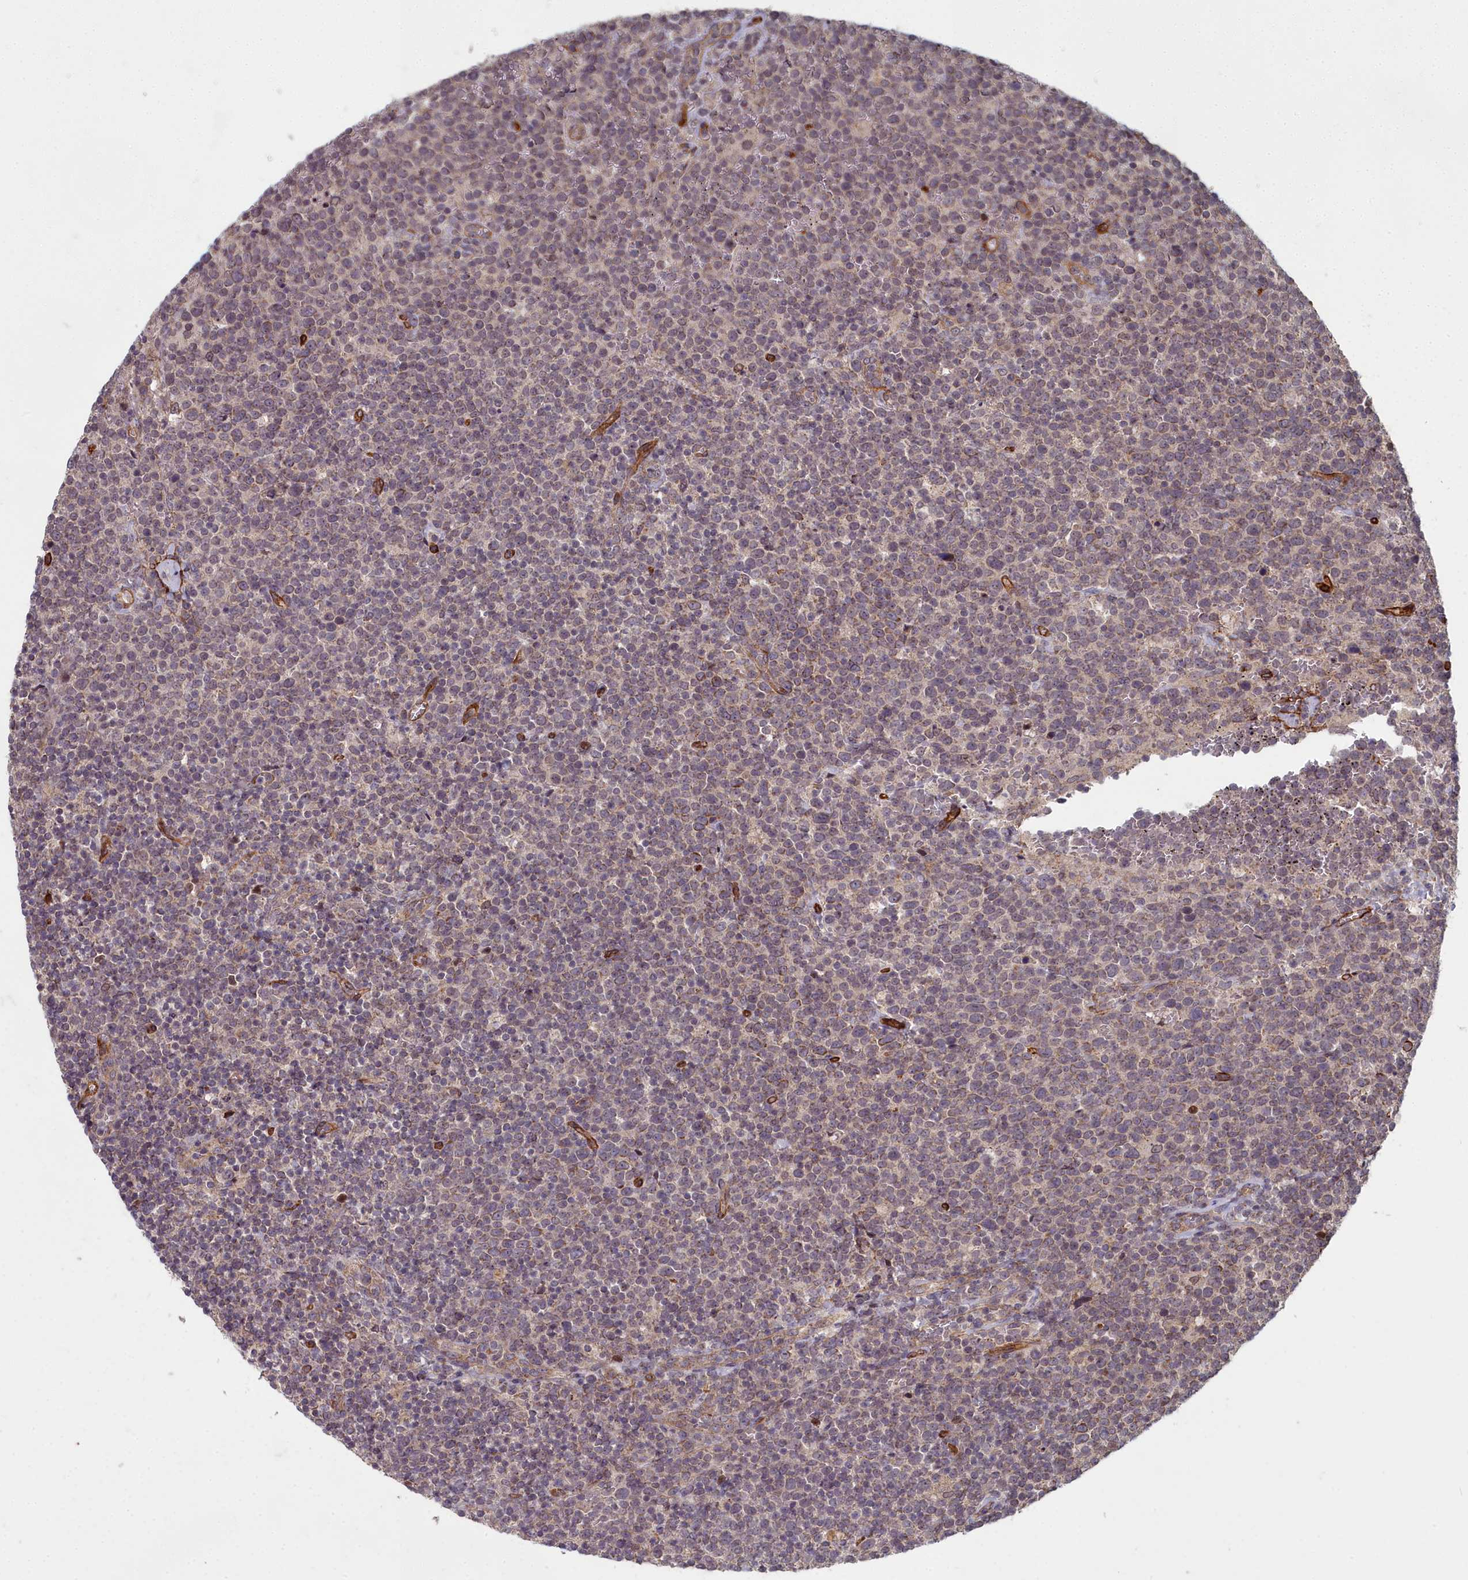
{"staining": {"intensity": "weak", "quantity": ">75%", "location": "cytoplasmic/membranous"}, "tissue": "lymphoma", "cell_type": "Tumor cells", "image_type": "cancer", "snomed": [{"axis": "morphology", "description": "Malignant lymphoma, non-Hodgkin's type, High grade"}, {"axis": "topography", "description": "Lymph node"}], "caption": "Immunohistochemistry histopathology image of high-grade malignant lymphoma, non-Hodgkin's type stained for a protein (brown), which demonstrates low levels of weak cytoplasmic/membranous expression in about >75% of tumor cells.", "gene": "TSPYL4", "patient": {"sex": "male", "age": 61}}